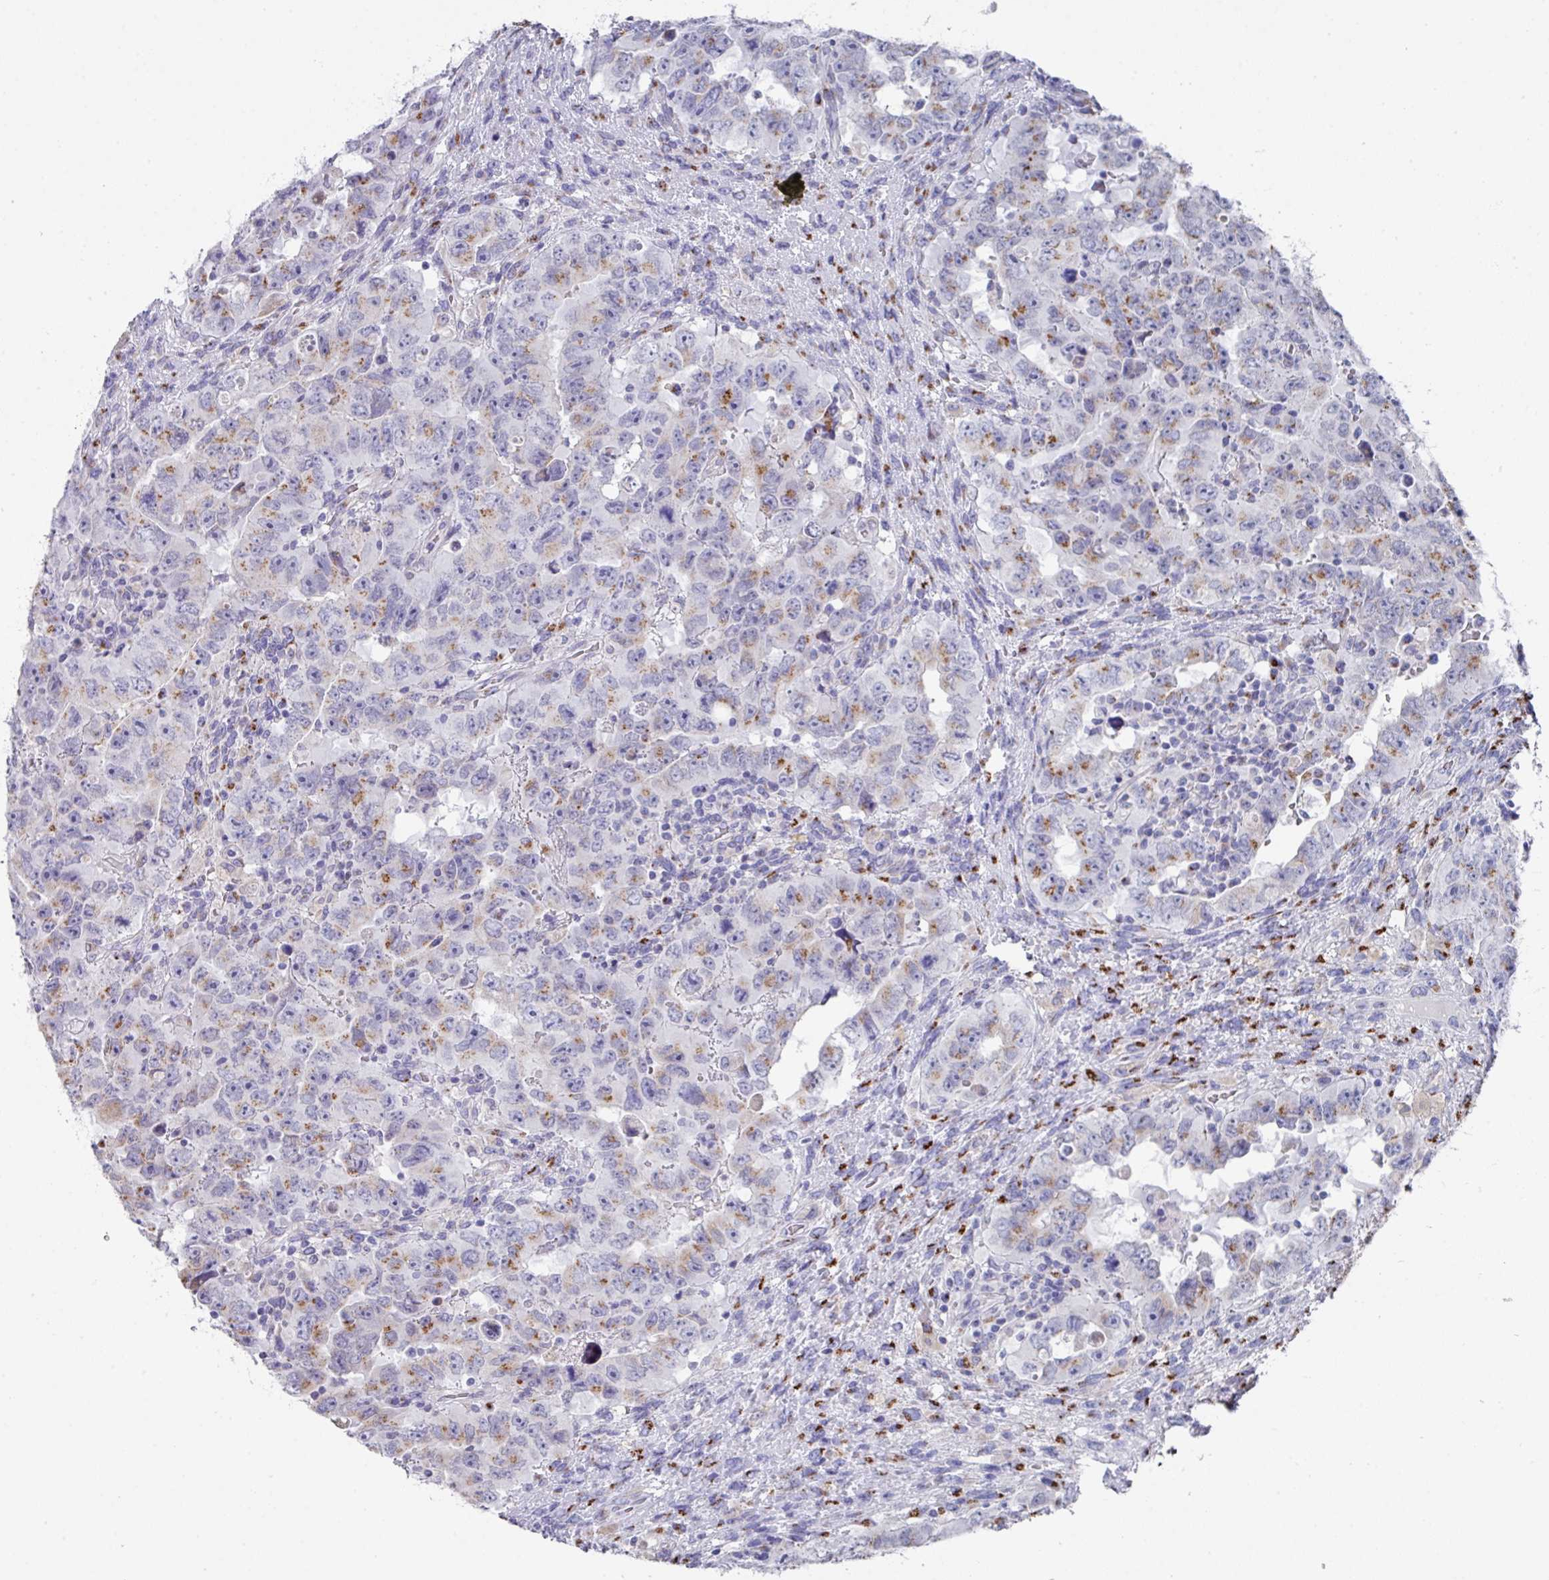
{"staining": {"intensity": "moderate", "quantity": "25%-75%", "location": "cytoplasmic/membranous"}, "tissue": "testis cancer", "cell_type": "Tumor cells", "image_type": "cancer", "snomed": [{"axis": "morphology", "description": "Carcinoma, Embryonal, NOS"}, {"axis": "topography", "description": "Testis"}], "caption": "Immunohistochemistry staining of testis embryonal carcinoma, which exhibits medium levels of moderate cytoplasmic/membranous staining in about 25%-75% of tumor cells indicating moderate cytoplasmic/membranous protein positivity. The staining was performed using DAB (3,3'-diaminobenzidine) (brown) for protein detection and nuclei were counterstained in hematoxylin (blue).", "gene": "VKORC1L1", "patient": {"sex": "male", "age": 24}}